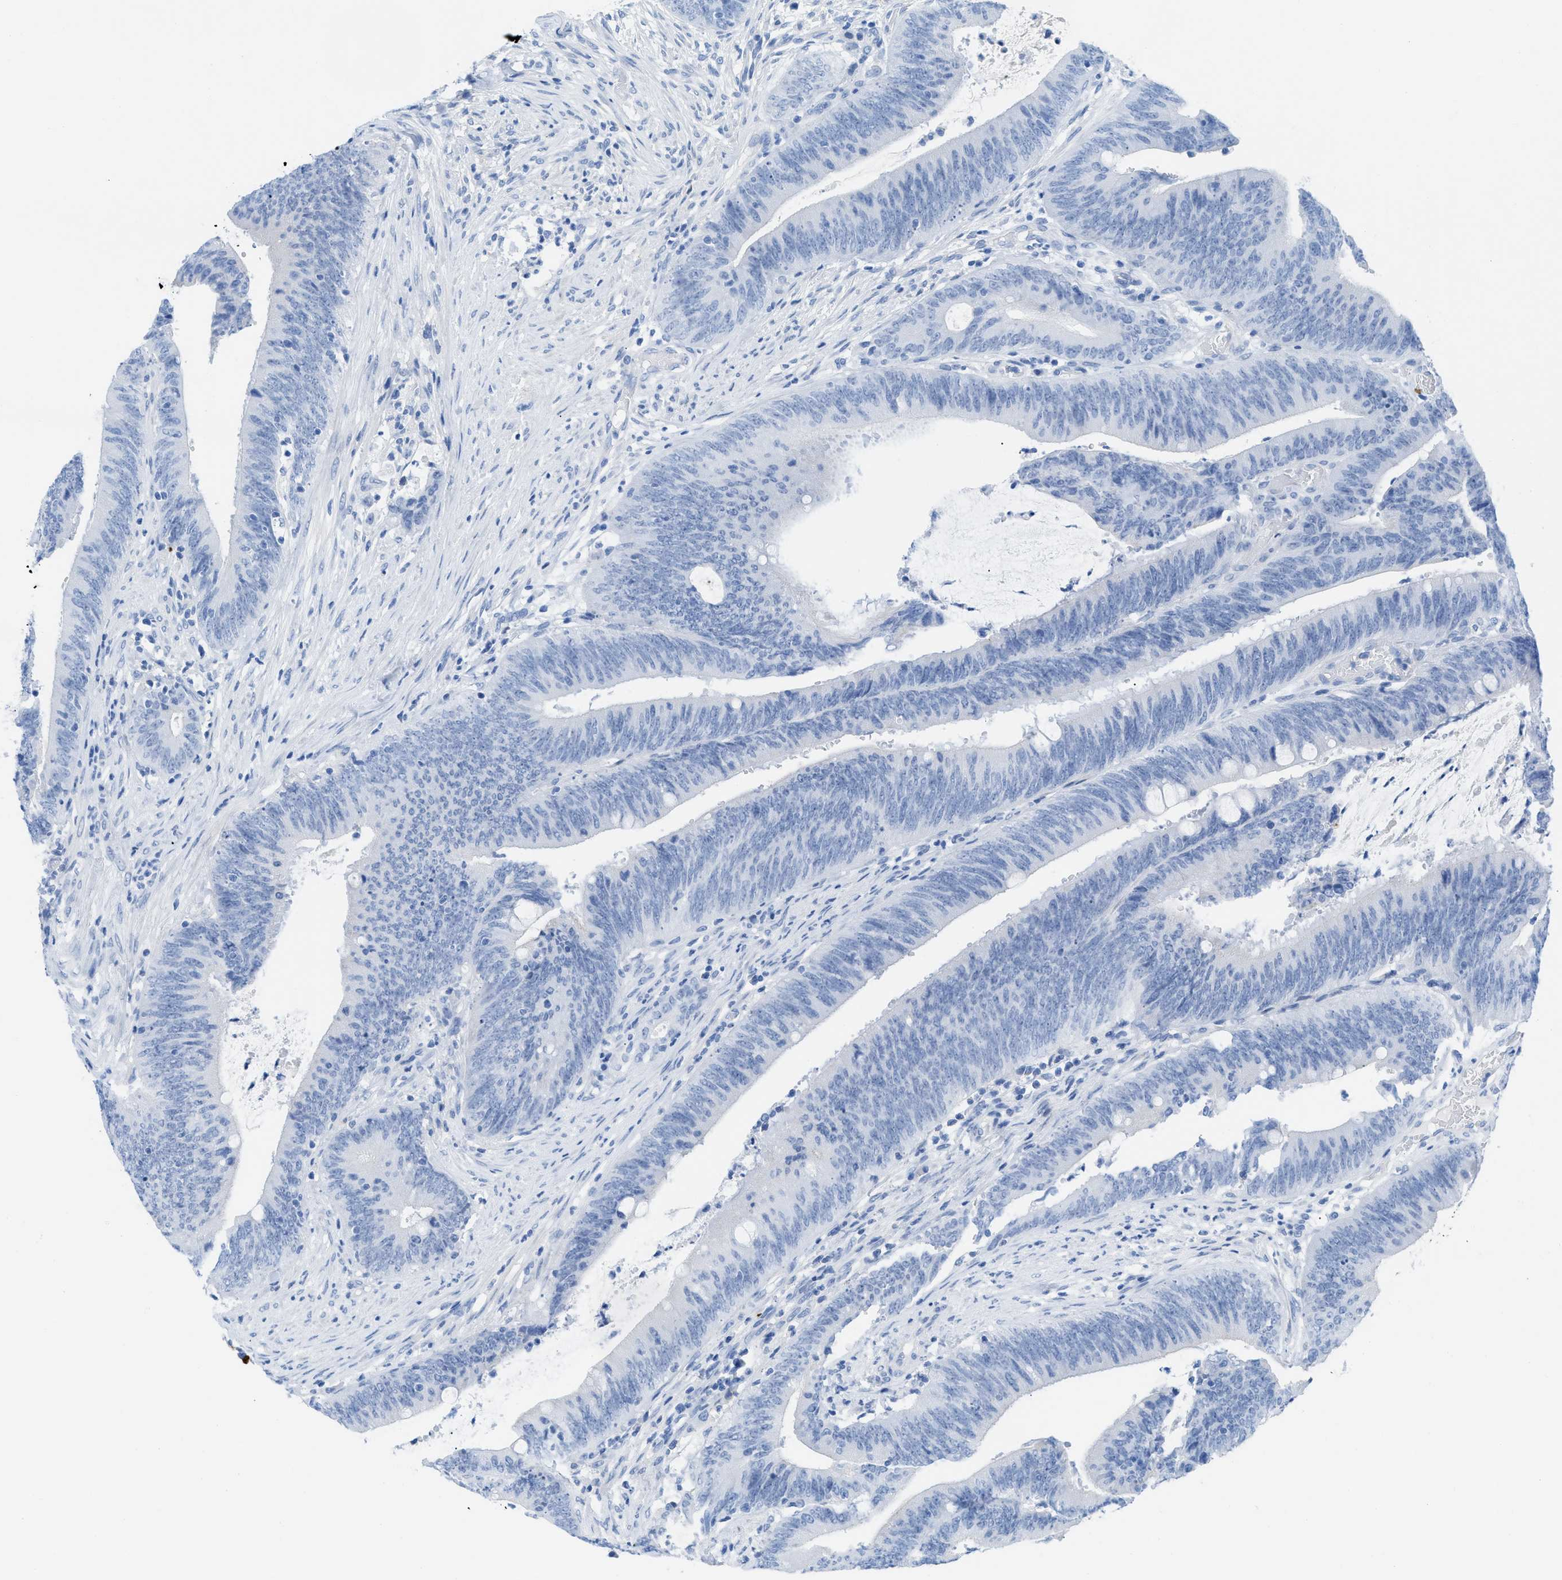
{"staining": {"intensity": "negative", "quantity": "none", "location": "none"}, "tissue": "colorectal cancer", "cell_type": "Tumor cells", "image_type": "cancer", "snomed": [{"axis": "morphology", "description": "Normal tissue, NOS"}, {"axis": "morphology", "description": "Adenocarcinoma, NOS"}, {"axis": "topography", "description": "Rectum"}], "caption": "This is a photomicrograph of IHC staining of colorectal adenocarcinoma, which shows no staining in tumor cells.", "gene": "TCL1A", "patient": {"sex": "female", "age": 66}}